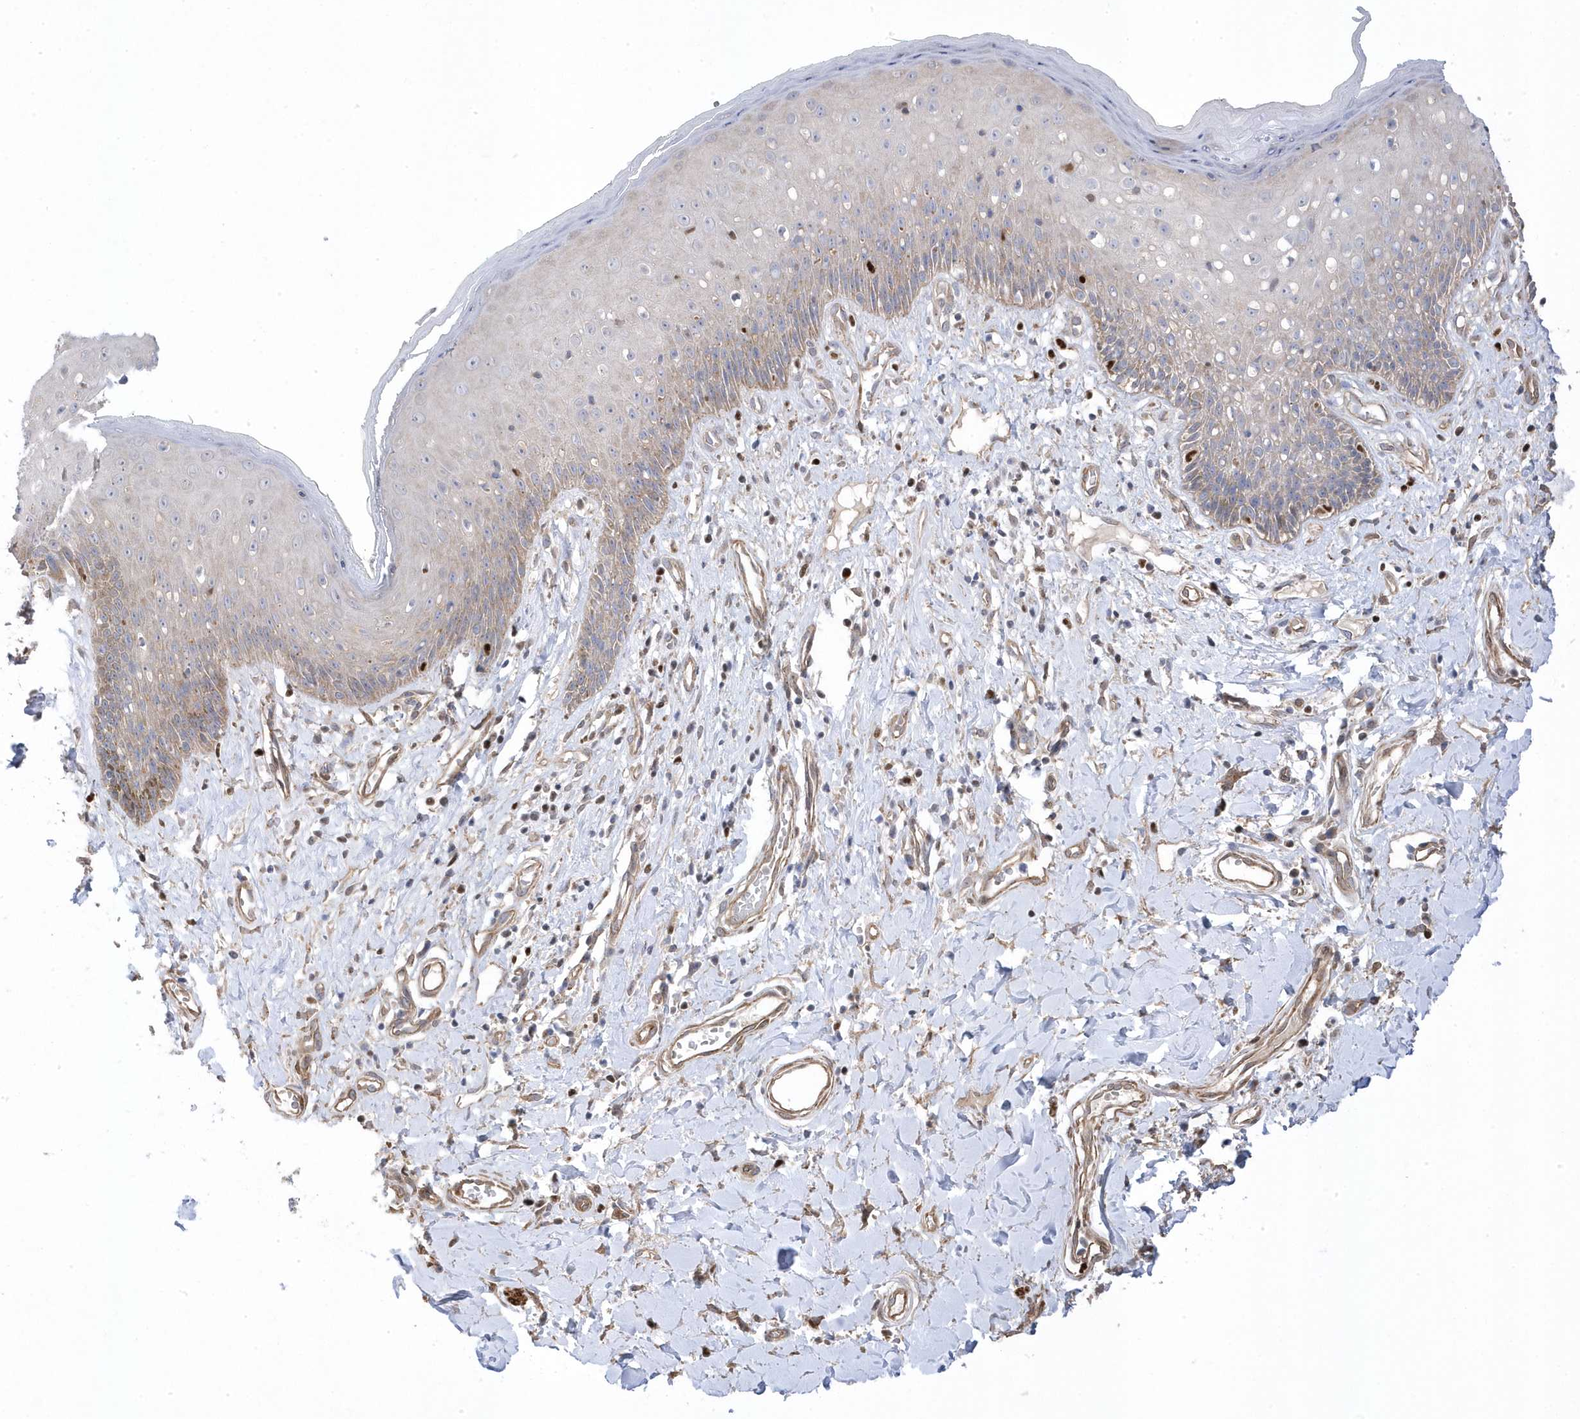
{"staining": {"intensity": "moderate", "quantity": "<25%", "location": "cytoplasmic/membranous"}, "tissue": "skin", "cell_type": "Epidermal cells", "image_type": "normal", "snomed": [{"axis": "morphology", "description": "Normal tissue, NOS"}, {"axis": "morphology", "description": "Squamous cell carcinoma, NOS"}, {"axis": "topography", "description": "Vulva"}], "caption": "IHC histopathology image of normal skin: skin stained using immunohistochemistry (IHC) exhibits low levels of moderate protein expression localized specifically in the cytoplasmic/membranous of epidermal cells, appearing as a cytoplasmic/membranous brown color.", "gene": "GTPBP6", "patient": {"sex": "female", "age": 85}}